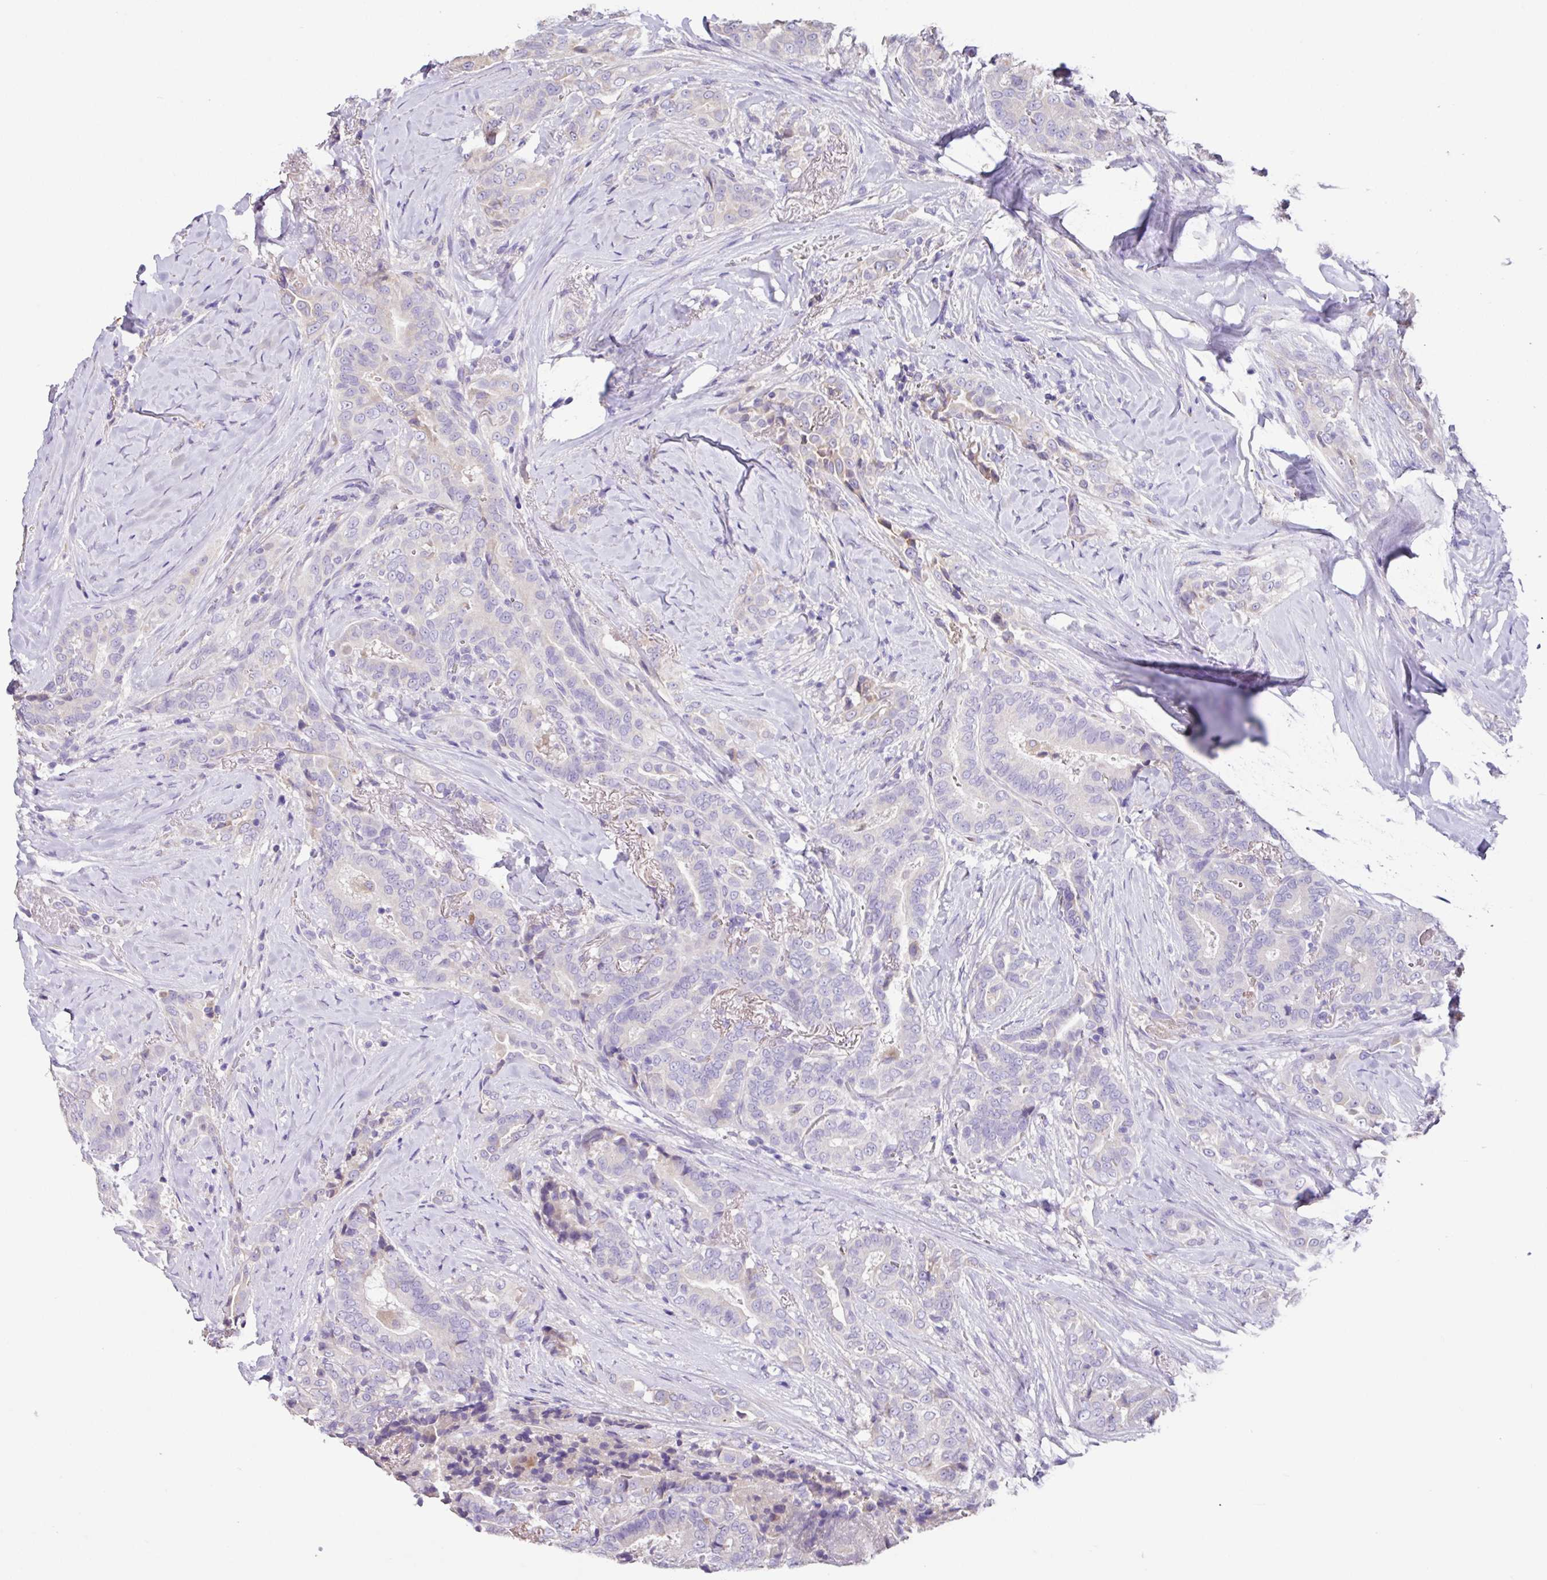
{"staining": {"intensity": "negative", "quantity": "none", "location": "none"}, "tissue": "thyroid cancer", "cell_type": "Tumor cells", "image_type": "cancer", "snomed": [{"axis": "morphology", "description": "Papillary adenocarcinoma, NOS"}, {"axis": "topography", "description": "Thyroid gland"}], "caption": "High power microscopy micrograph of an immunohistochemistry (IHC) histopathology image of papillary adenocarcinoma (thyroid), revealing no significant staining in tumor cells.", "gene": "ZG16", "patient": {"sex": "male", "age": 61}}